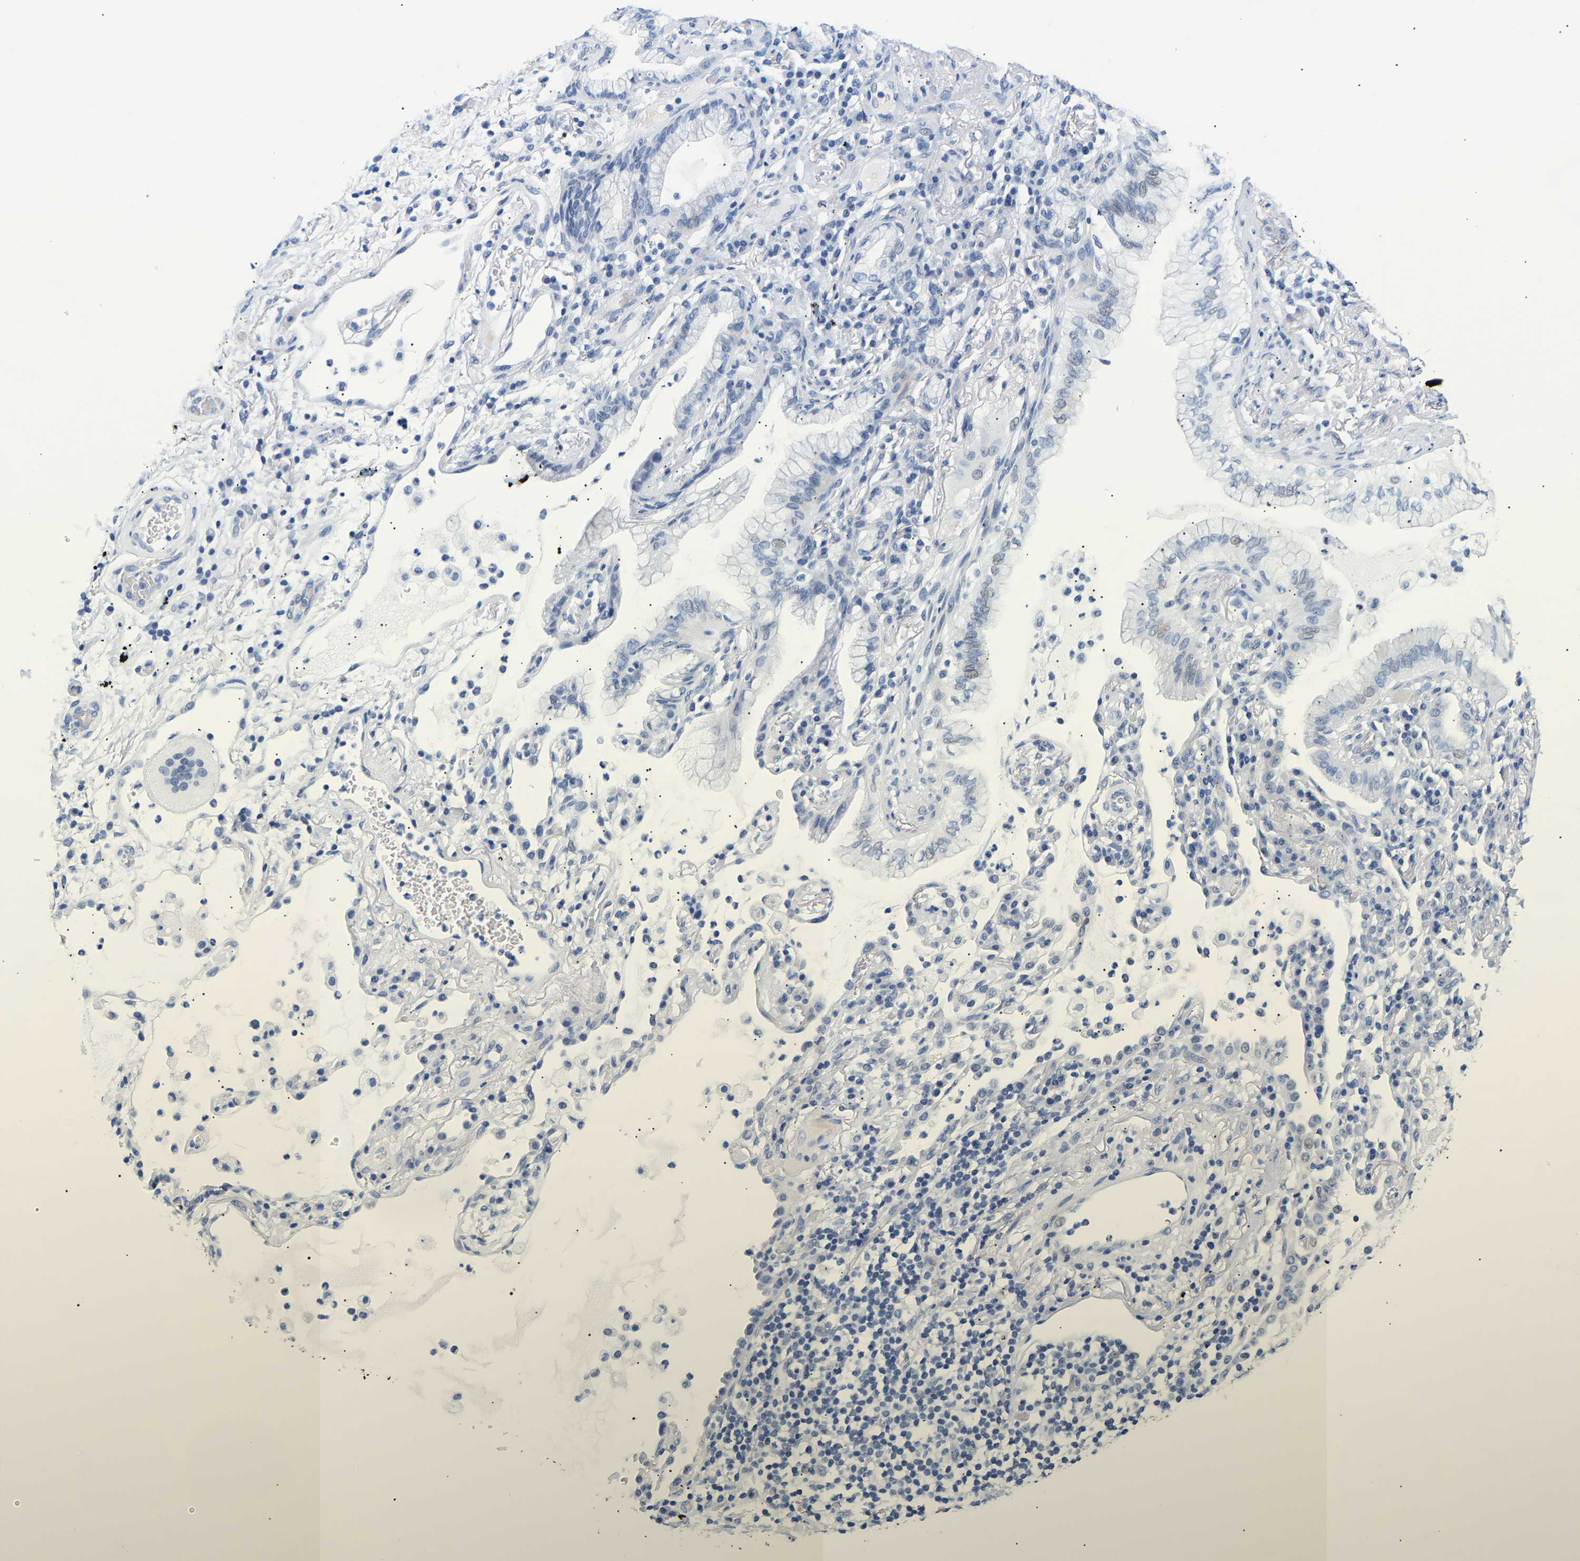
{"staining": {"intensity": "negative", "quantity": "none", "location": "none"}, "tissue": "lung cancer", "cell_type": "Tumor cells", "image_type": "cancer", "snomed": [{"axis": "morphology", "description": "Adenocarcinoma, NOS"}, {"axis": "topography", "description": "Lung"}], "caption": "Lung cancer was stained to show a protein in brown. There is no significant positivity in tumor cells.", "gene": "SPINK2", "patient": {"sex": "female", "age": 70}}